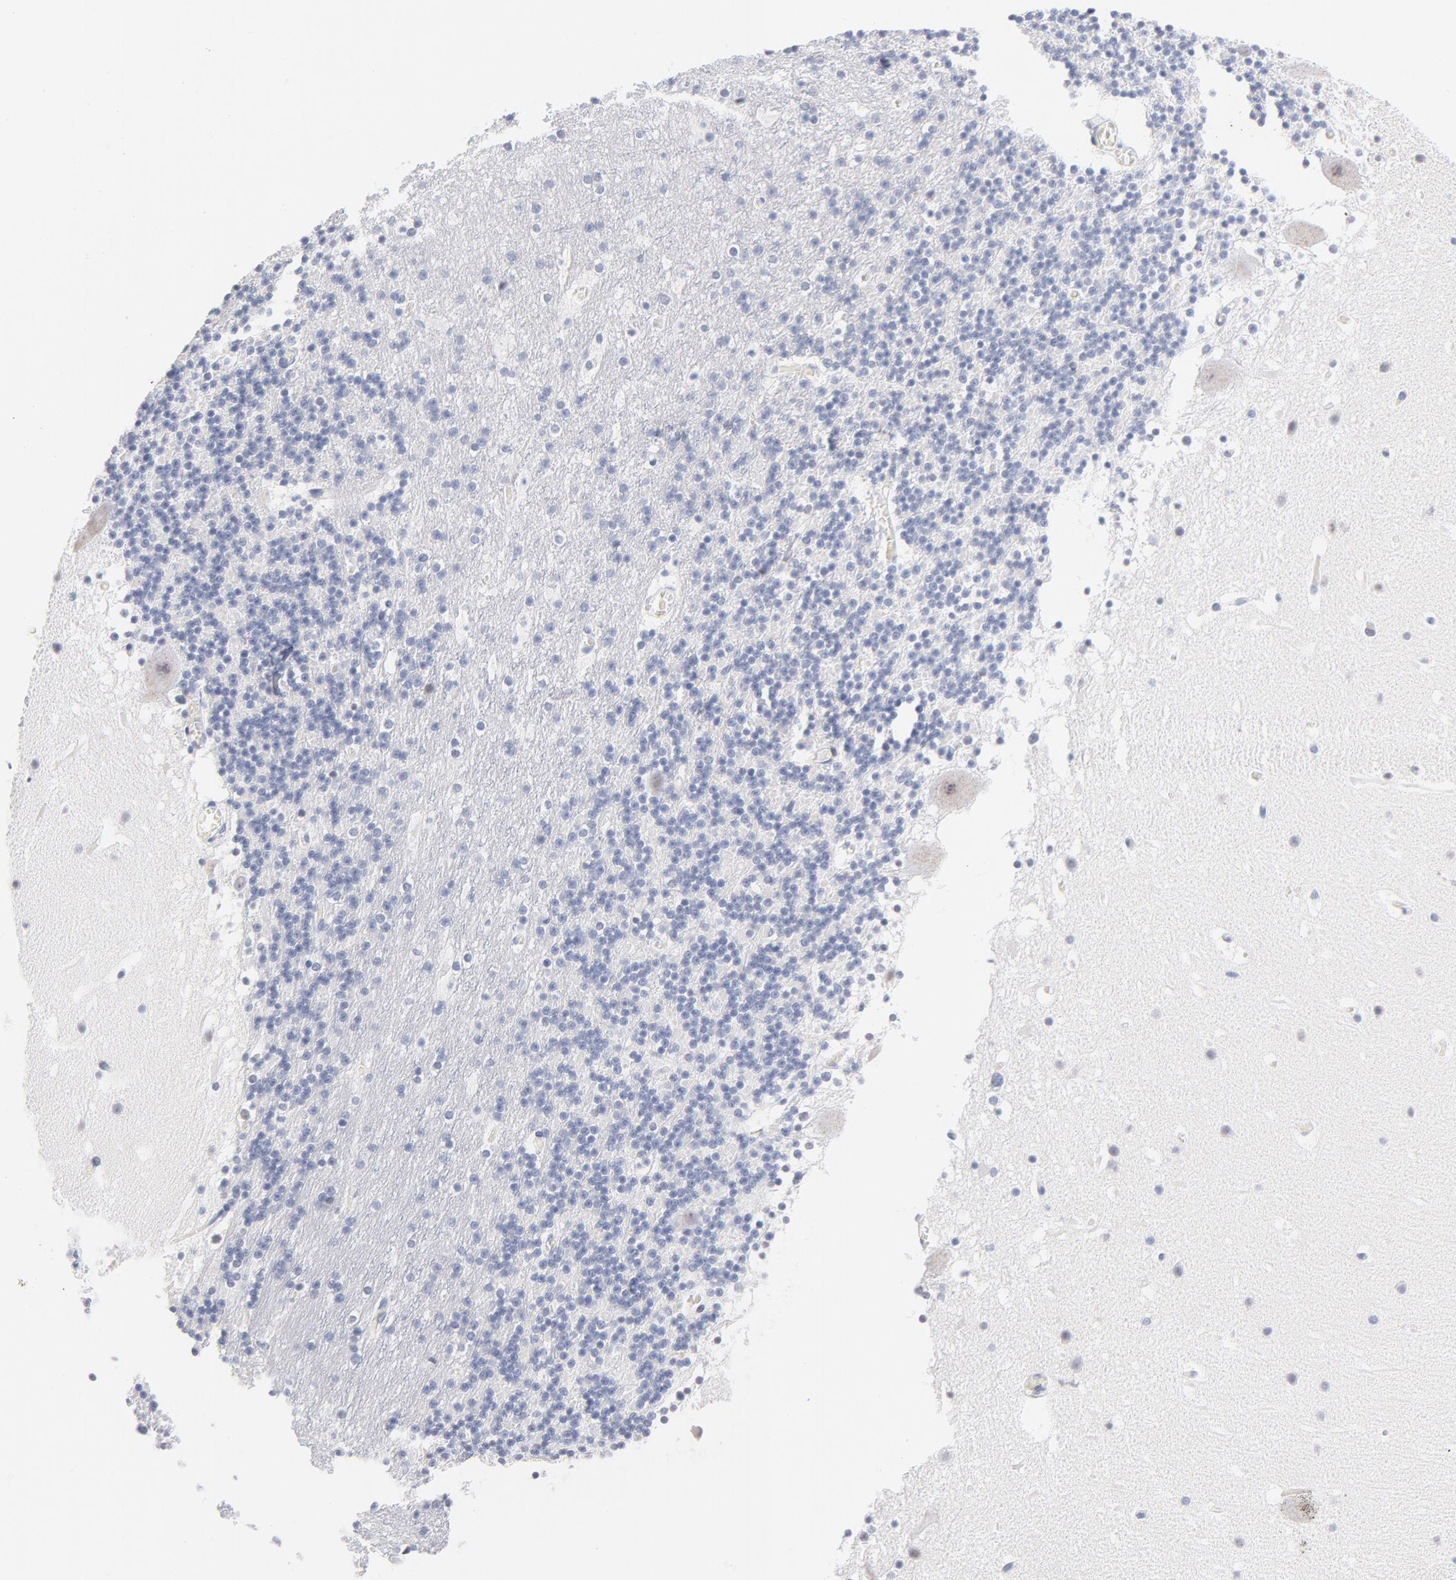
{"staining": {"intensity": "negative", "quantity": "none", "location": "none"}, "tissue": "cerebellum", "cell_type": "Cells in granular layer", "image_type": "normal", "snomed": [{"axis": "morphology", "description": "Normal tissue, NOS"}, {"axis": "topography", "description": "Cerebellum"}], "caption": "IHC photomicrograph of normal cerebellum stained for a protein (brown), which reveals no positivity in cells in granular layer. (Immunohistochemistry (ihc), brightfield microscopy, high magnification).", "gene": "KHNYN", "patient": {"sex": "male", "age": 45}}